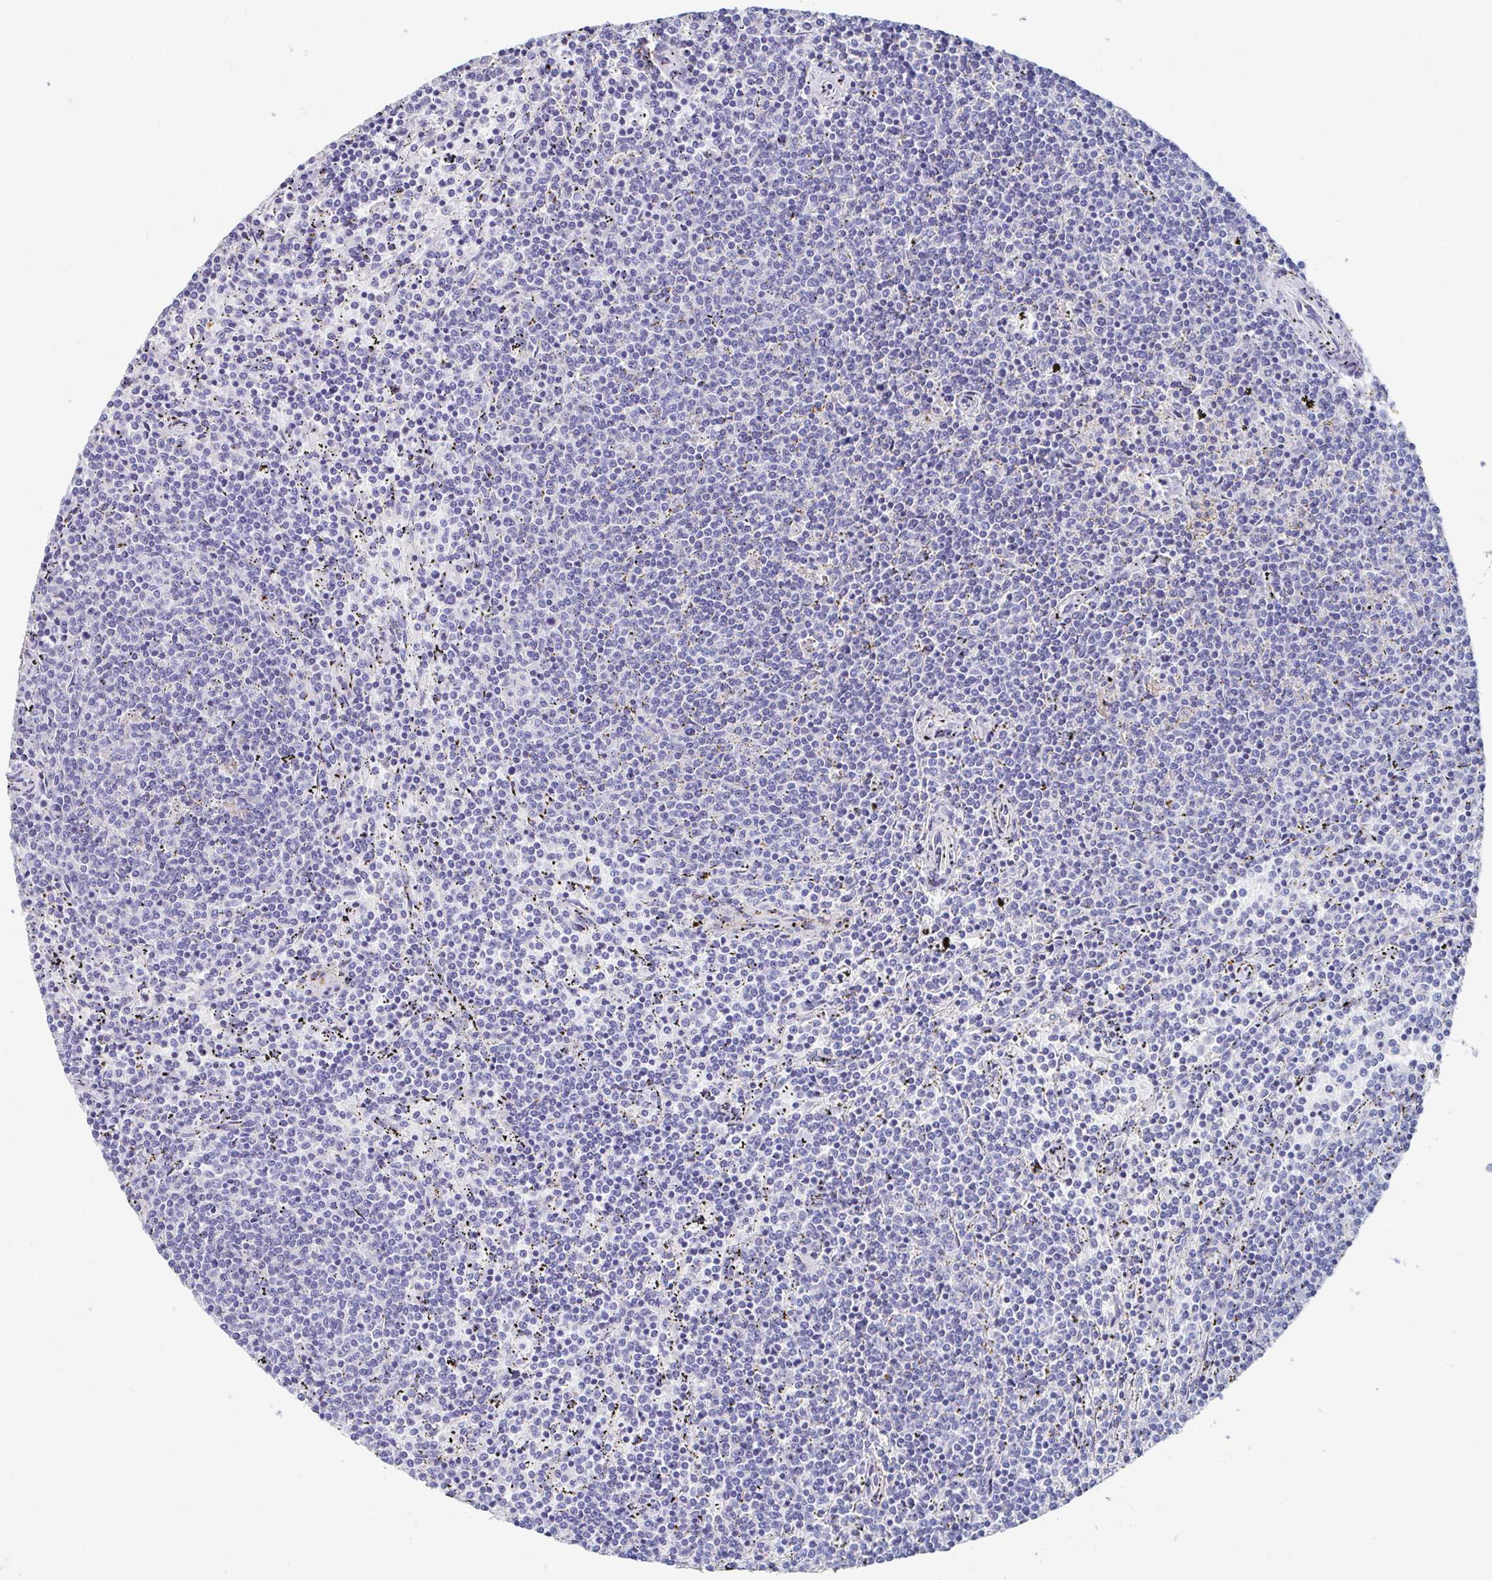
{"staining": {"intensity": "negative", "quantity": "none", "location": "none"}, "tissue": "lymphoma", "cell_type": "Tumor cells", "image_type": "cancer", "snomed": [{"axis": "morphology", "description": "Malignant lymphoma, non-Hodgkin's type, Low grade"}, {"axis": "topography", "description": "Spleen"}], "caption": "IHC of malignant lymphoma, non-Hodgkin's type (low-grade) reveals no staining in tumor cells.", "gene": "LAMC3", "patient": {"sex": "female", "age": 50}}